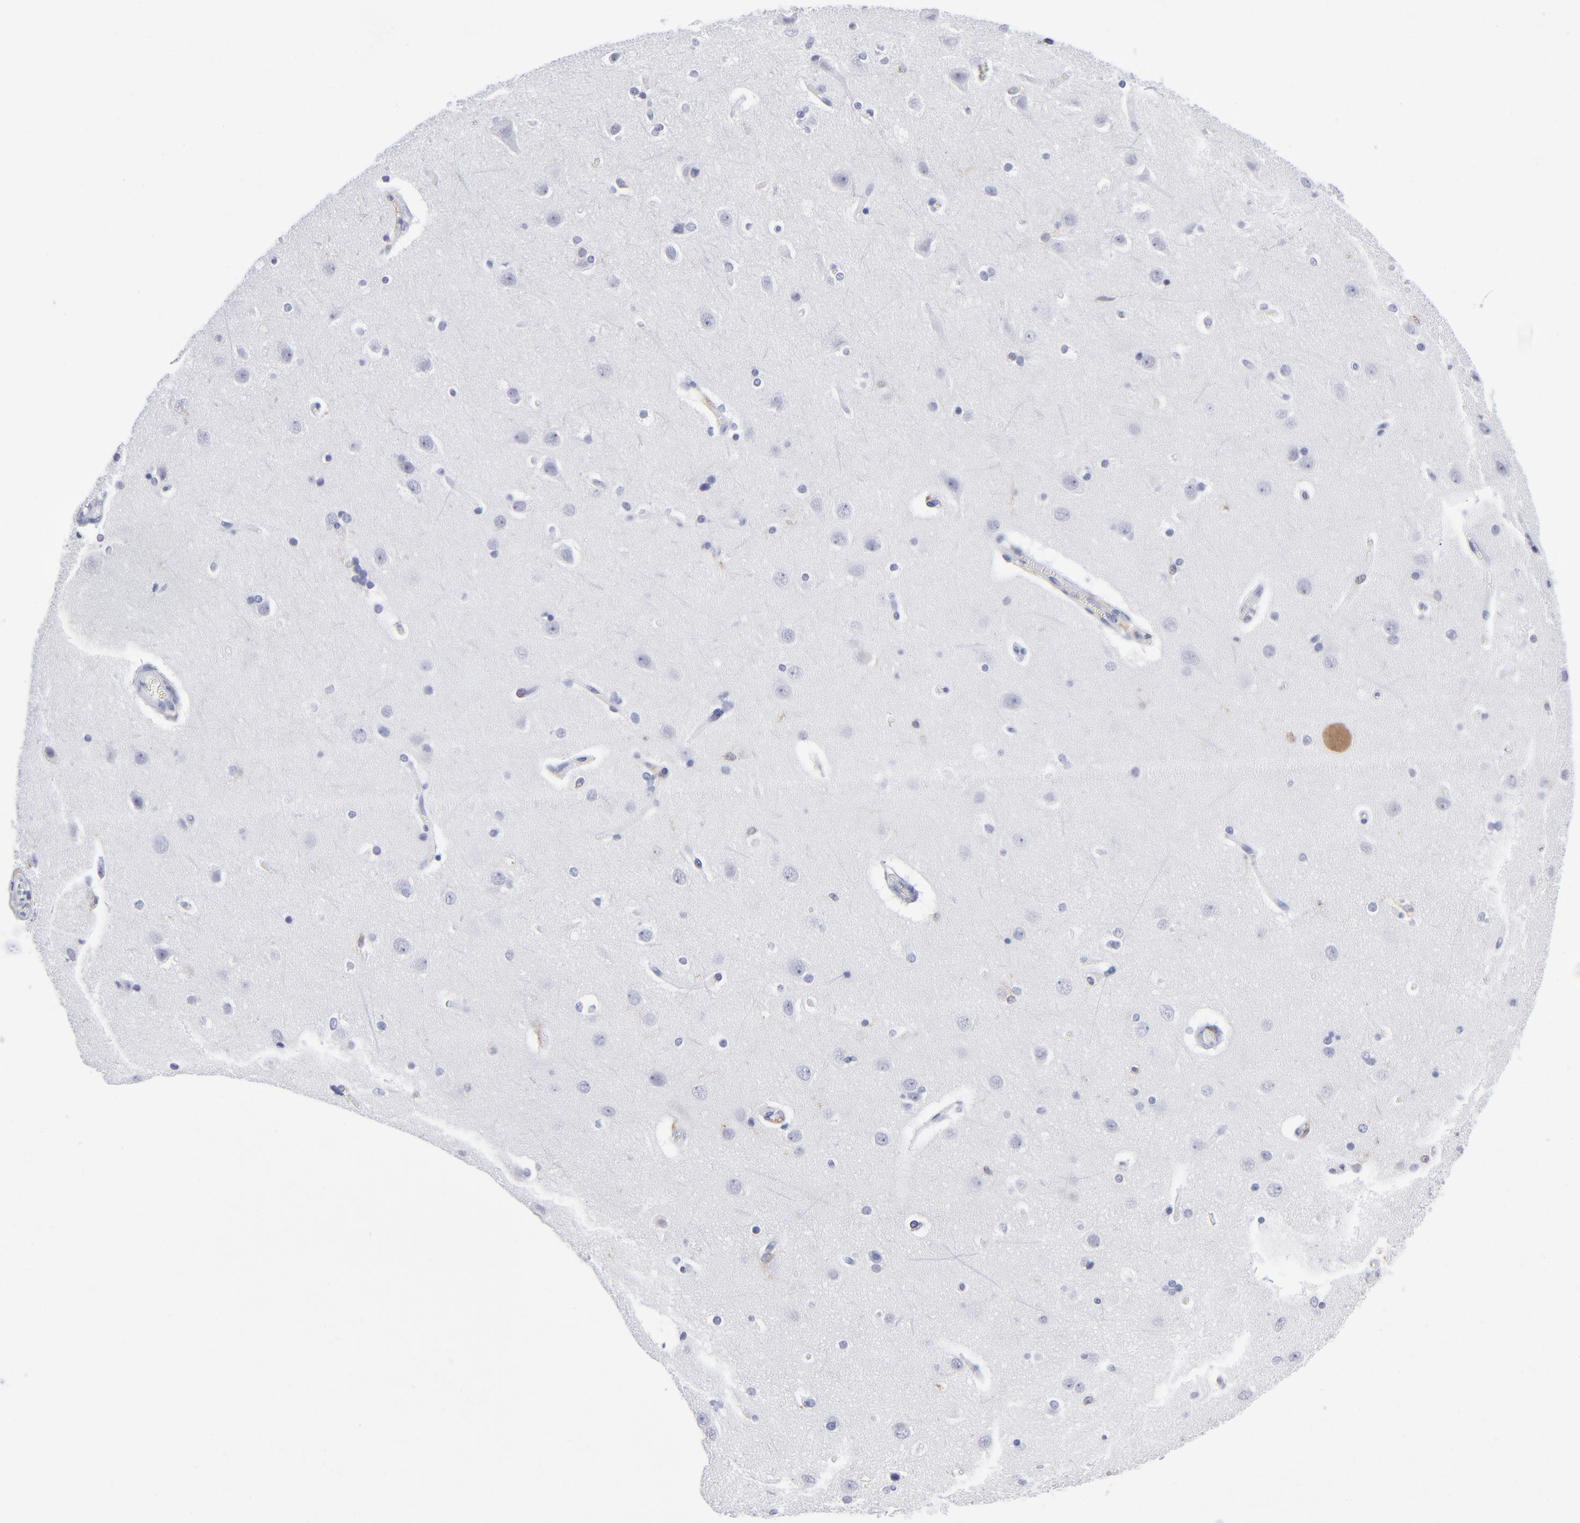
{"staining": {"intensity": "negative", "quantity": "none", "location": "none"}, "tissue": "cerebral cortex", "cell_type": "Endothelial cells", "image_type": "normal", "snomed": [{"axis": "morphology", "description": "Normal tissue, NOS"}, {"axis": "topography", "description": "Cerebral cortex"}], "caption": "DAB immunohistochemical staining of unremarkable human cerebral cortex displays no significant staining in endothelial cells. The staining was performed using DAB to visualize the protein expression in brown, while the nuclei were stained in blue with hematoxylin (Magnification: 20x).", "gene": "LAT2", "patient": {"sex": "female", "age": 54}}